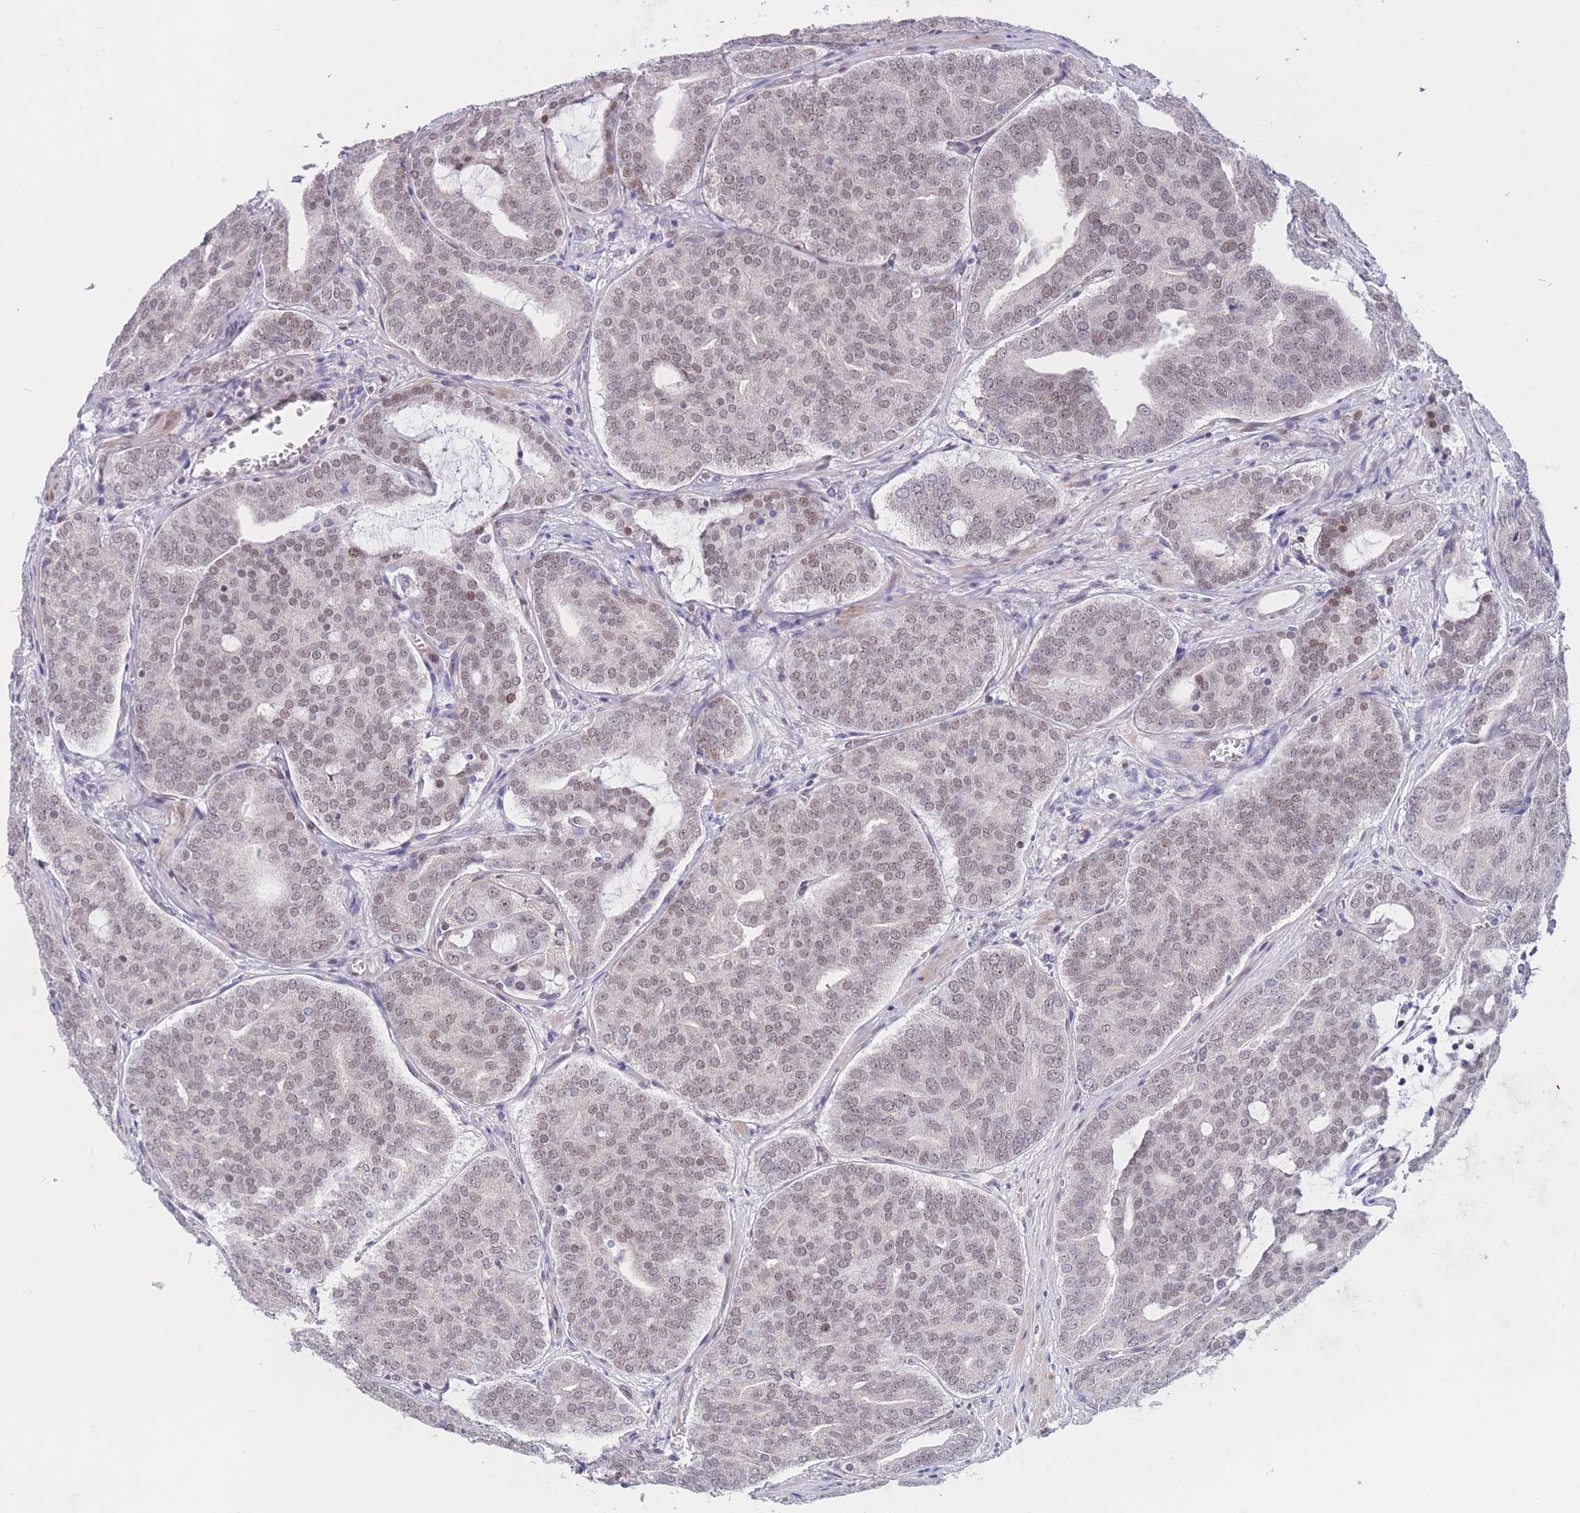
{"staining": {"intensity": "weak", "quantity": "25%-75%", "location": "nuclear"}, "tissue": "prostate cancer", "cell_type": "Tumor cells", "image_type": "cancer", "snomed": [{"axis": "morphology", "description": "Adenocarcinoma, High grade"}, {"axis": "topography", "description": "Prostate"}], "caption": "Immunohistochemical staining of human high-grade adenocarcinoma (prostate) exhibits weak nuclear protein staining in about 25%-75% of tumor cells. The staining is performed using DAB (3,3'-diaminobenzidine) brown chromogen to label protein expression. The nuclei are counter-stained blue using hematoxylin.", "gene": "BCL9L", "patient": {"sex": "male", "age": 55}}